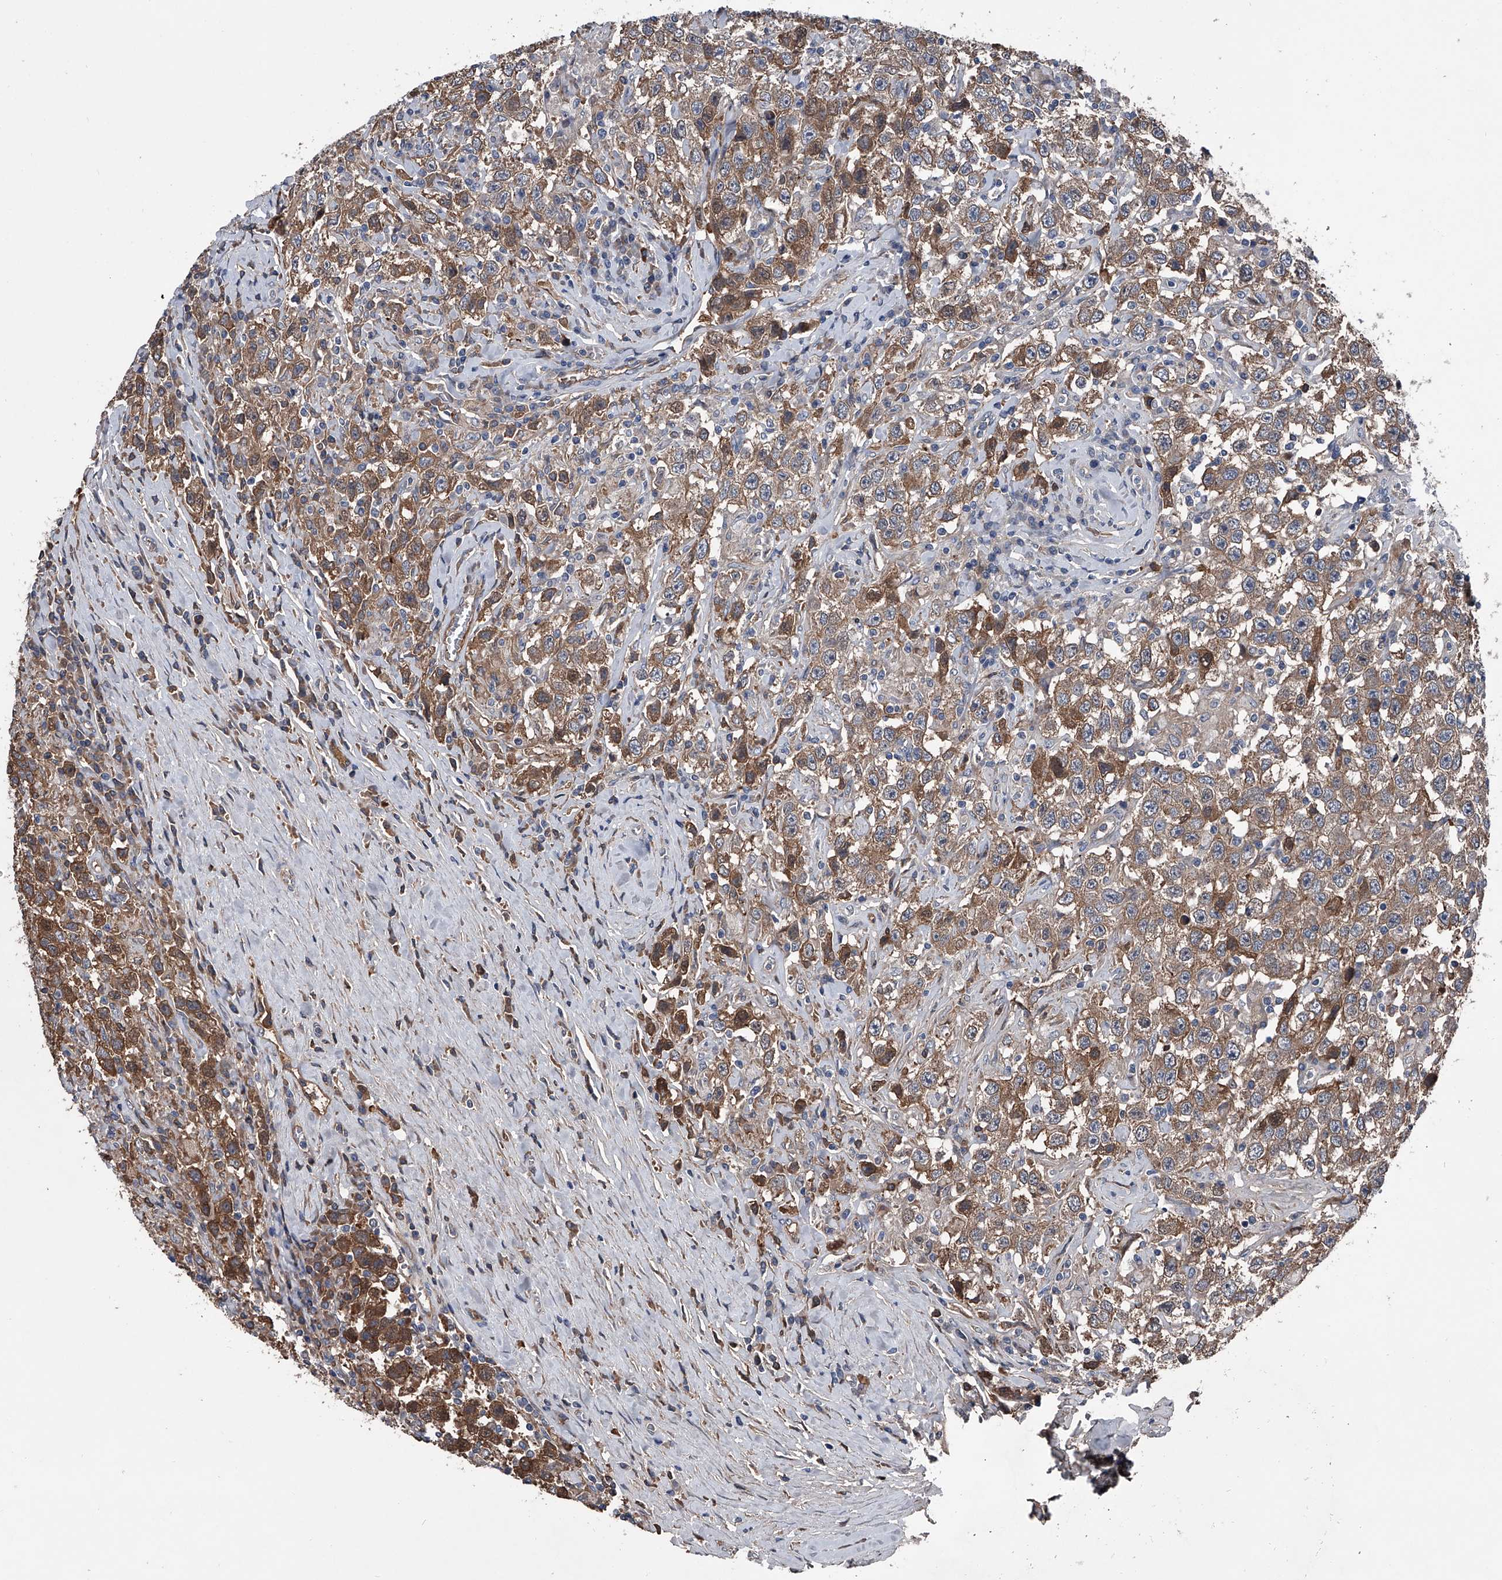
{"staining": {"intensity": "moderate", "quantity": ">75%", "location": "cytoplasmic/membranous"}, "tissue": "testis cancer", "cell_type": "Tumor cells", "image_type": "cancer", "snomed": [{"axis": "morphology", "description": "Seminoma, NOS"}, {"axis": "topography", "description": "Testis"}], "caption": "Testis cancer stained with immunohistochemistry (IHC) displays moderate cytoplasmic/membranous expression in approximately >75% of tumor cells.", "gene": "KIF13A", "patient": {"sex": "male", "age": 41}}